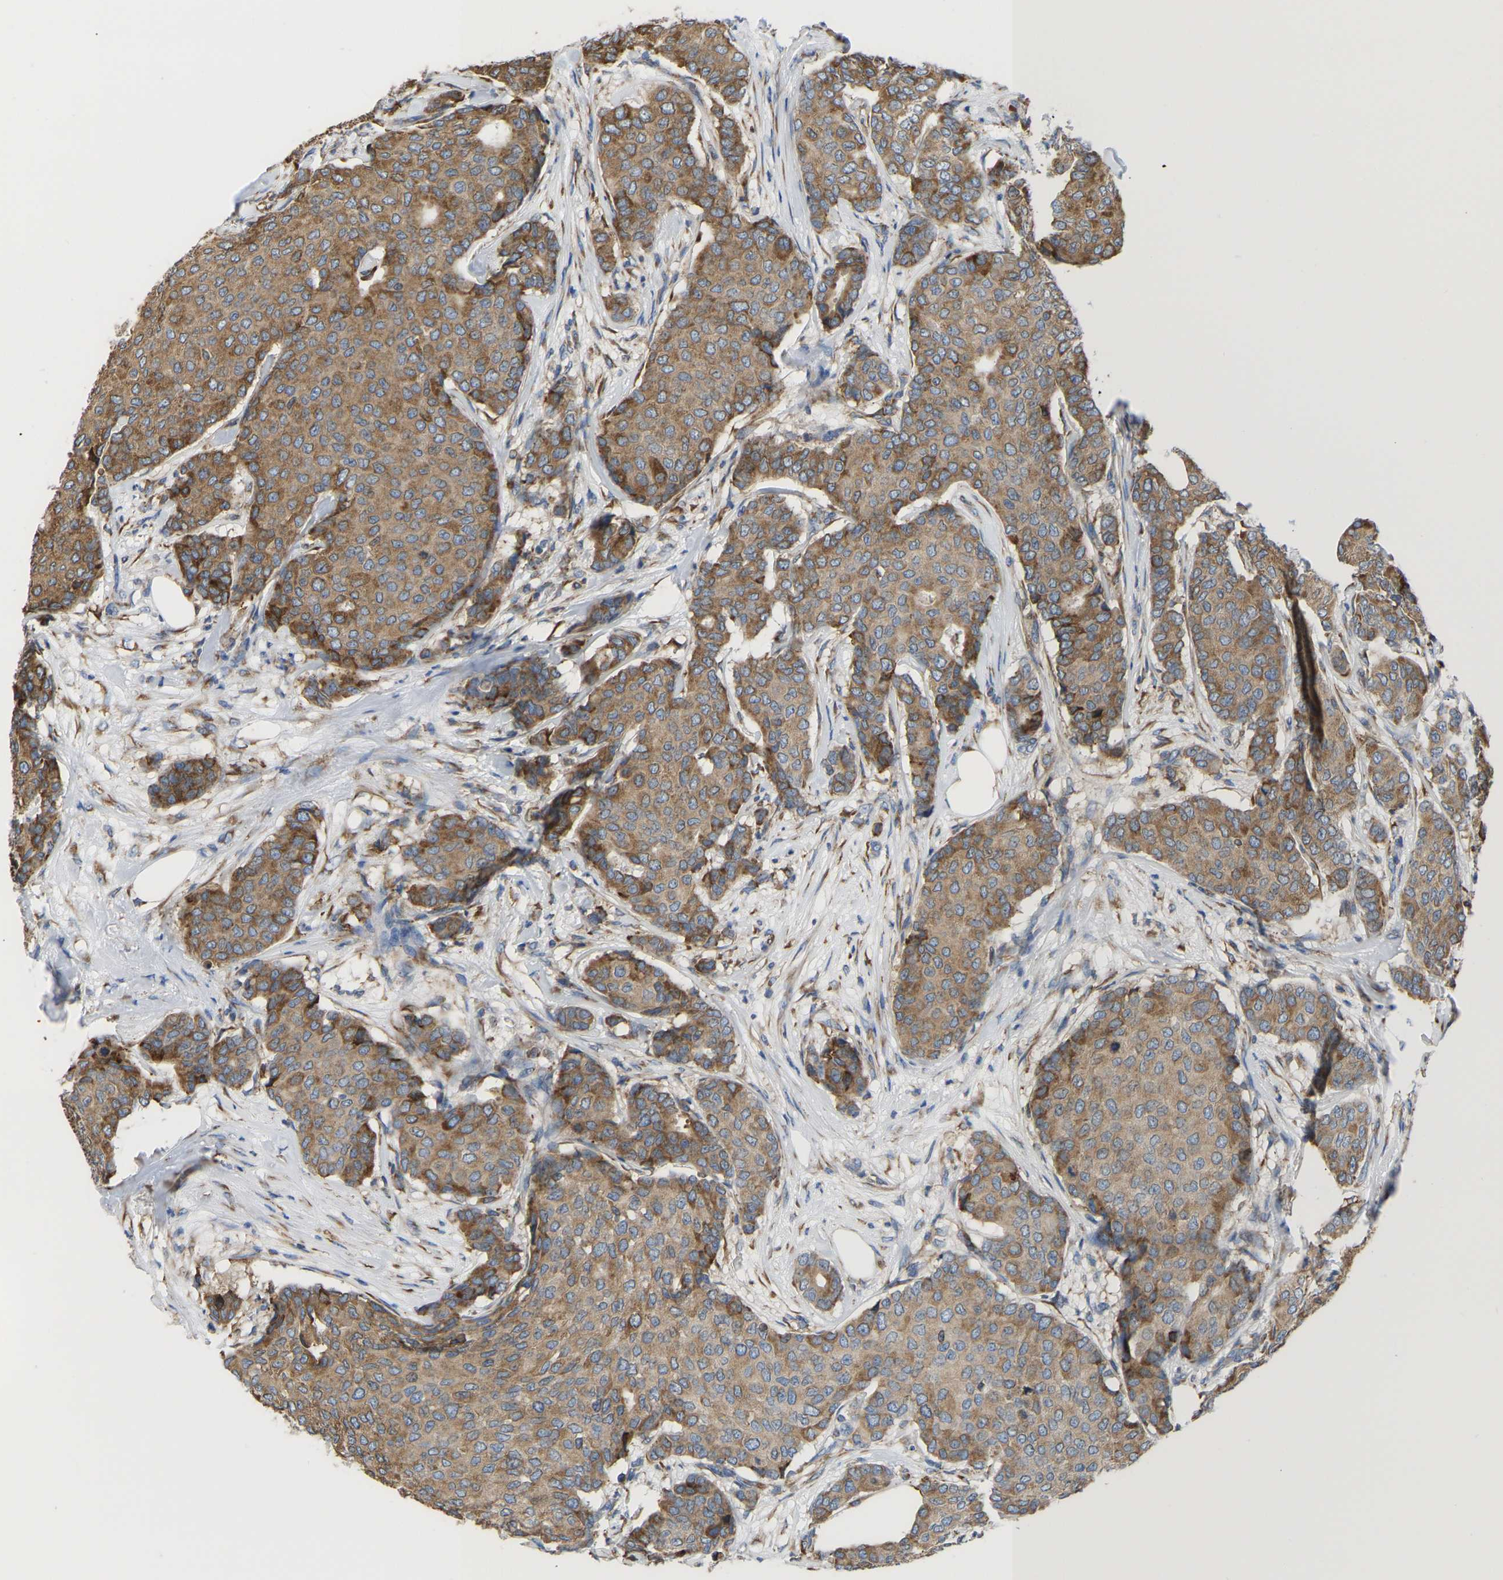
{"staining": {"intensity": "moderate", "quantity": ">75%", "location": "cytoplasmic/membranous"}, "tissue": "breast cancer", "cell_type": "Tumor cells", "image_type": "cancer", "snomed": [{"axis": "morphology", "description": "Duct carcinoma"}, {"axis": "topography", "description": "Breast"}], "caption": "Immunohistochemical staining of infiltrating ductal carcinoma (breast) exhibits moderate cytoplasmic/membranous protein positivity in about >75% of tumor cells. Using DAB (brown) and hematoxylin (blue) stains, captured at high magnification using brightfield microscopy.", "gene": "P4HB", "patient": {"sex": "female", "age": 75}}